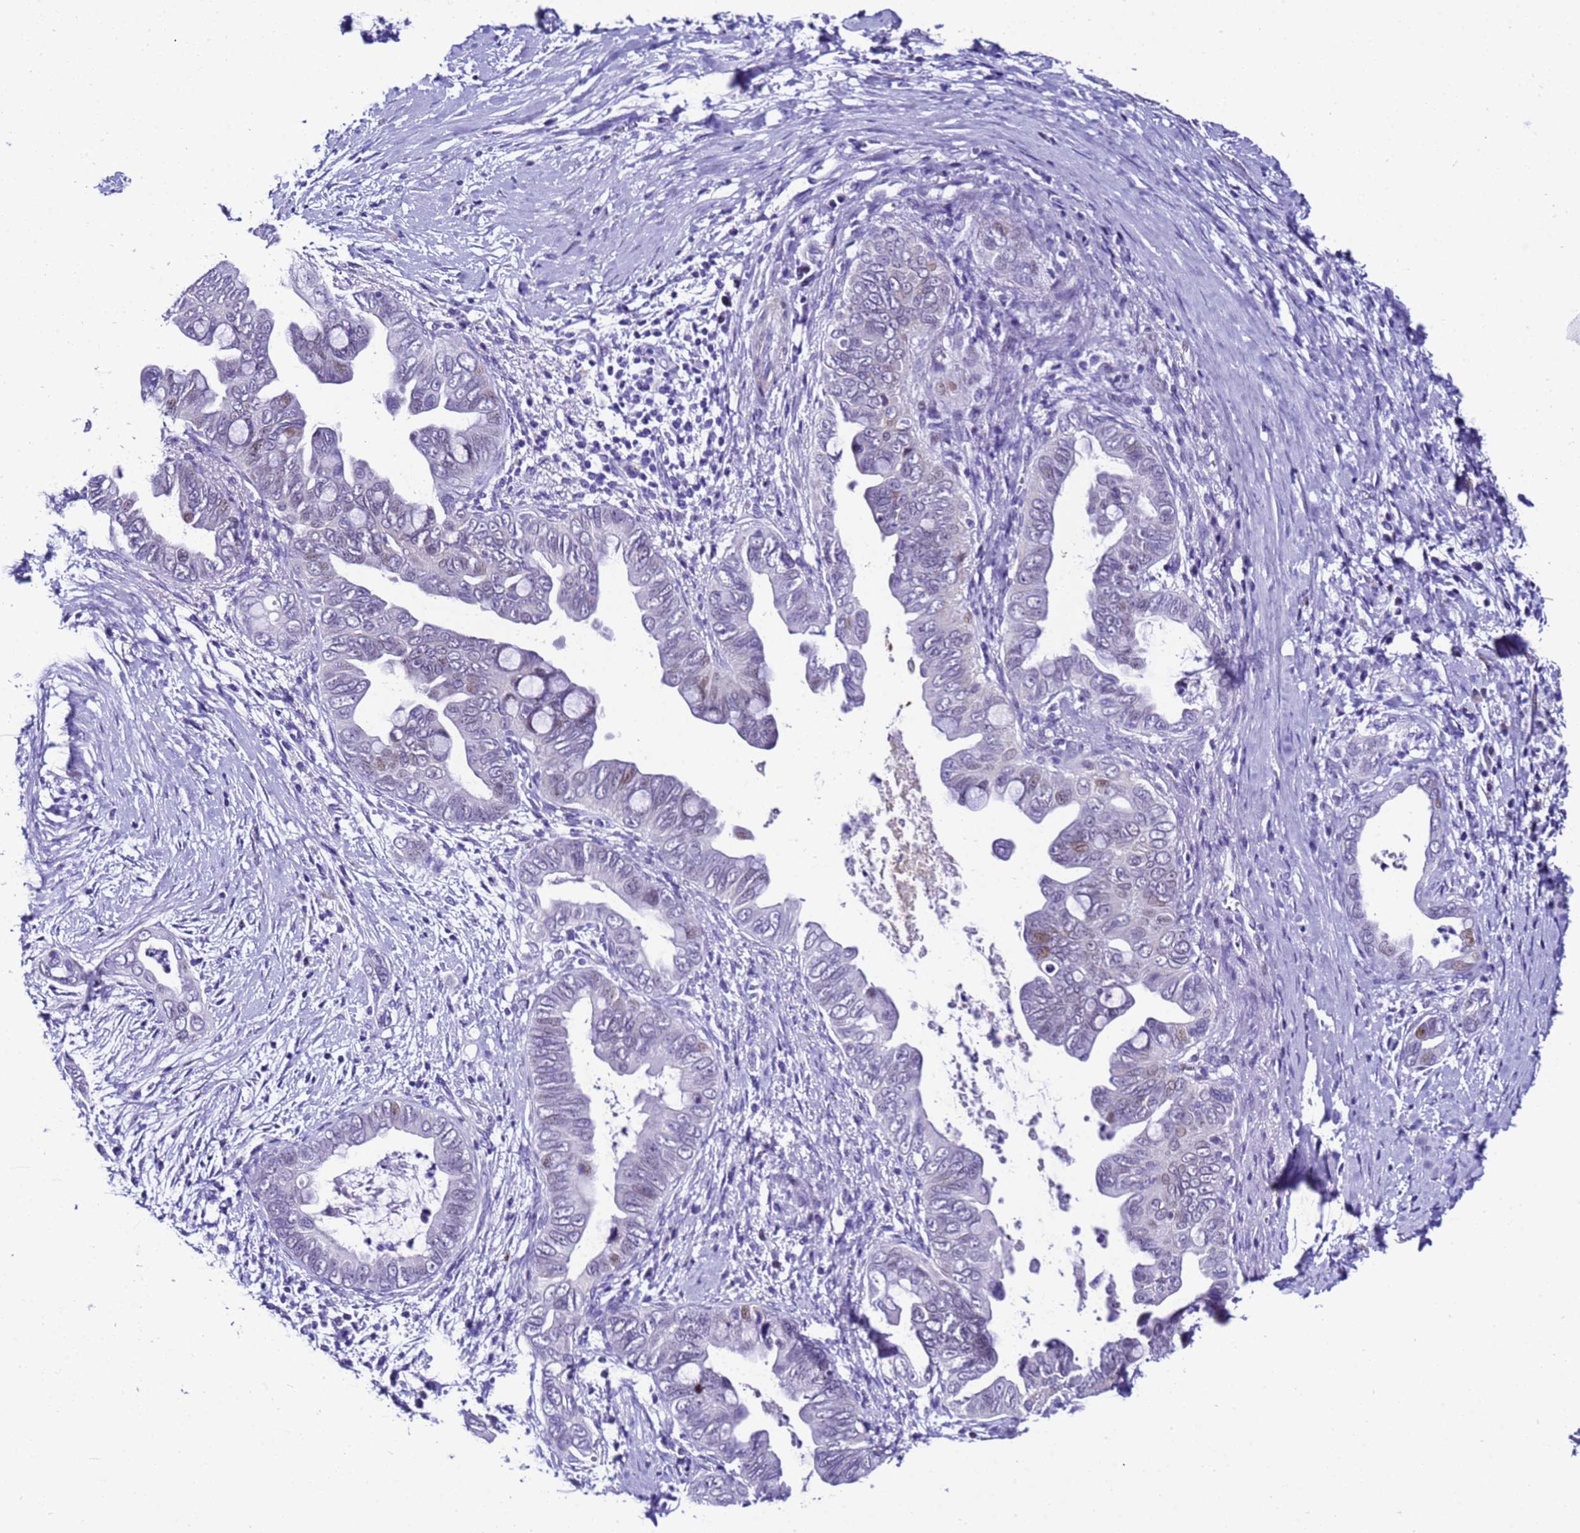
{"staining": {"intensity": "moderate", "quantity": "<25%", "location": "nuclear"}, "tissue": "pancreatic cancer", "cell_type": "Tumor cells", "image_type": "cancer", "snomed": [{"axis": "morphology", "description": "Adenocarcinoma, NOS"}, {"axis": "topography", "description": "Pancreas"}], "caption": "About <25% of tumor cells in human adenocarcinoma (pancreatic) show moderate nuclear protein positivity as visualized by brown immunohistochemical staining.", "gene": "ZNF417", "patient": {"sex": "male", "age": 75}}